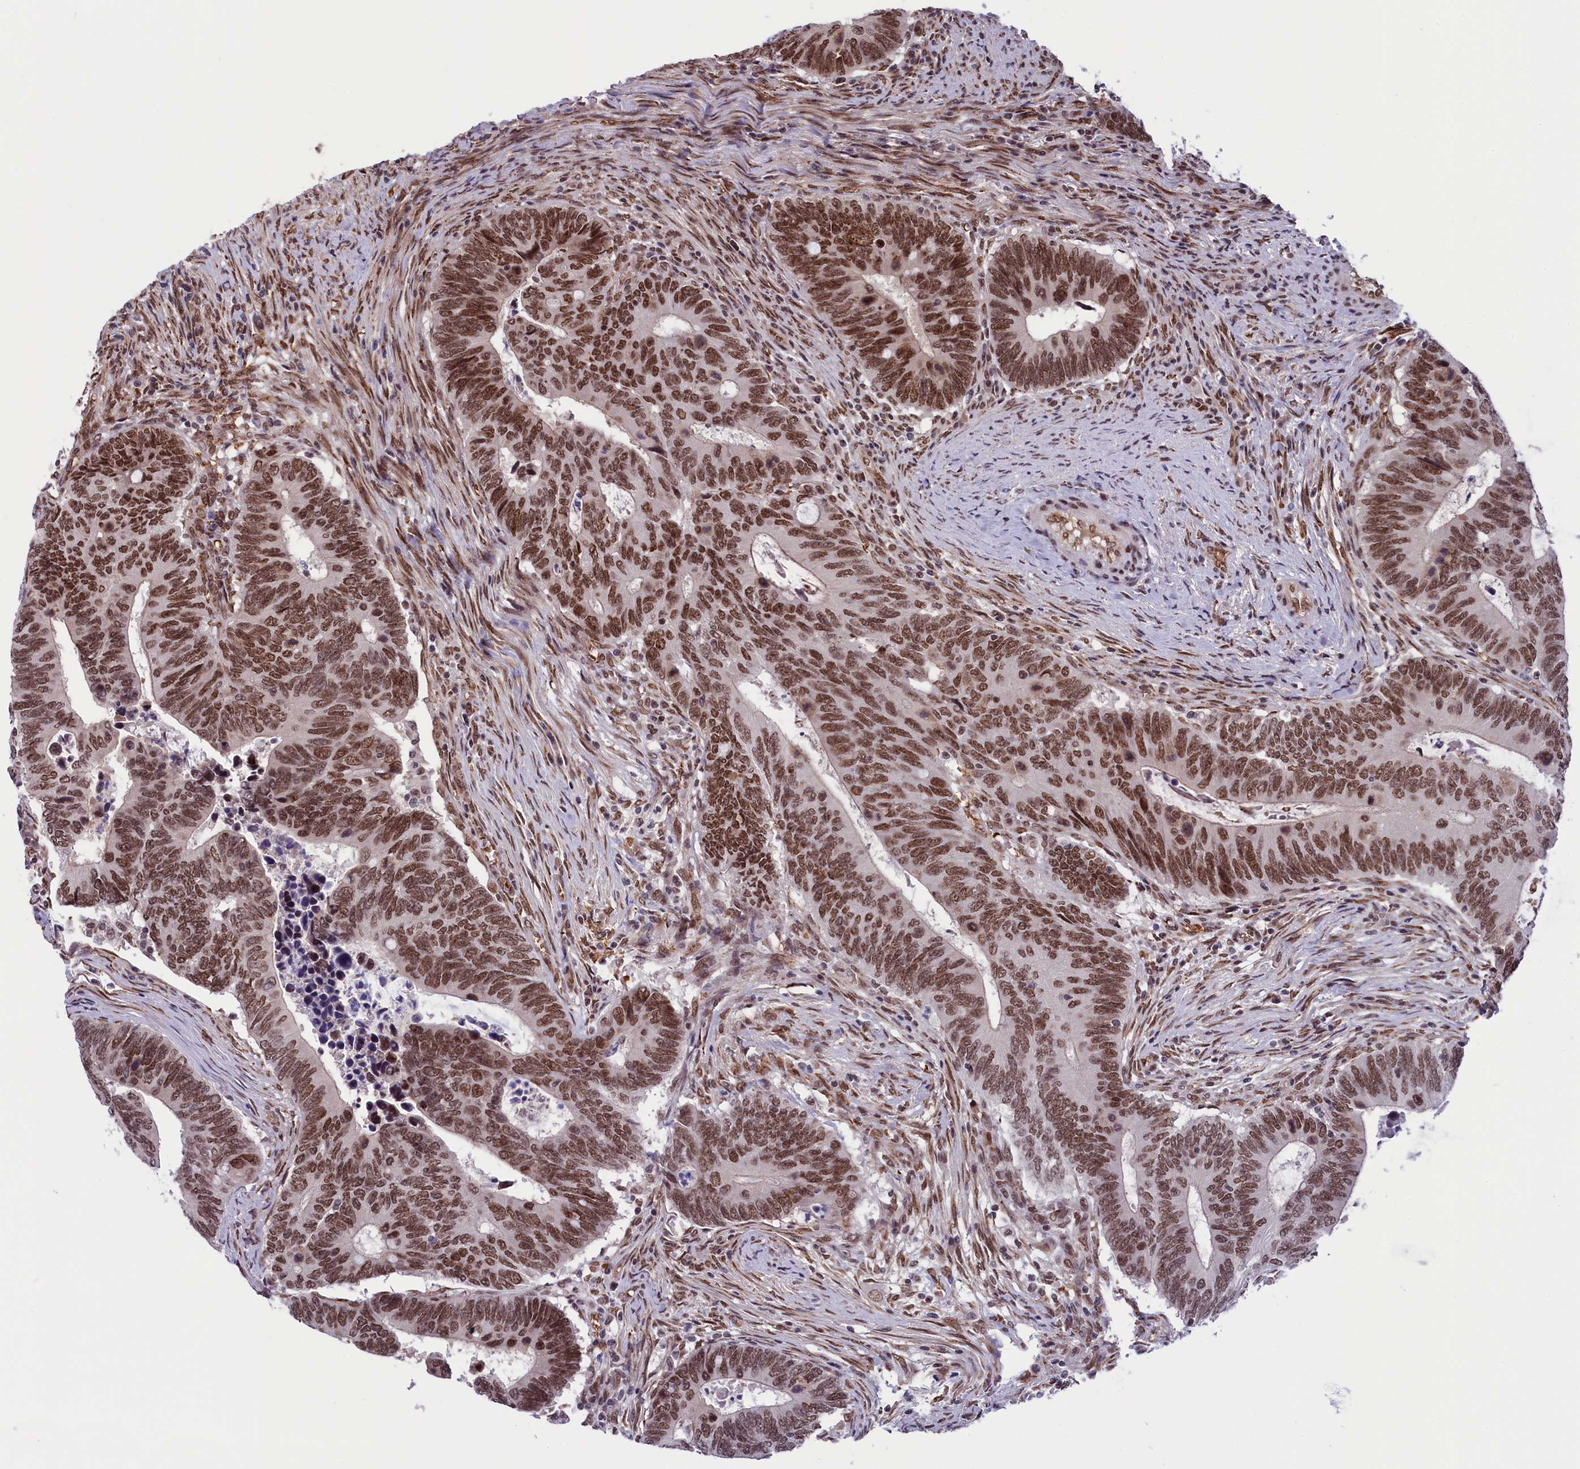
{"staining": {"intensity": "moderate", "quantity": ">75%", "location": "nuclear"}, "tissue": "colorectal cancer", "cell_type": "Tumor cells", "image_type": "cancer", "snomed": [{"axis": "morphology", "description": "Adenocarcinoma, NOS"}, {"axis": "topography", "description": "Colon"}], "caption": "Protein staining of colorectal adenocarcinoma tissue shows moderate nuclear expression in about >75% of tumor cells. Using DAB (brown) and hematoxylin (blue) stains, captured at high magnification using brightfield microscopy.", "gene": "MPHOSPH8", "patient": {"sex": "male", "age": 87}}